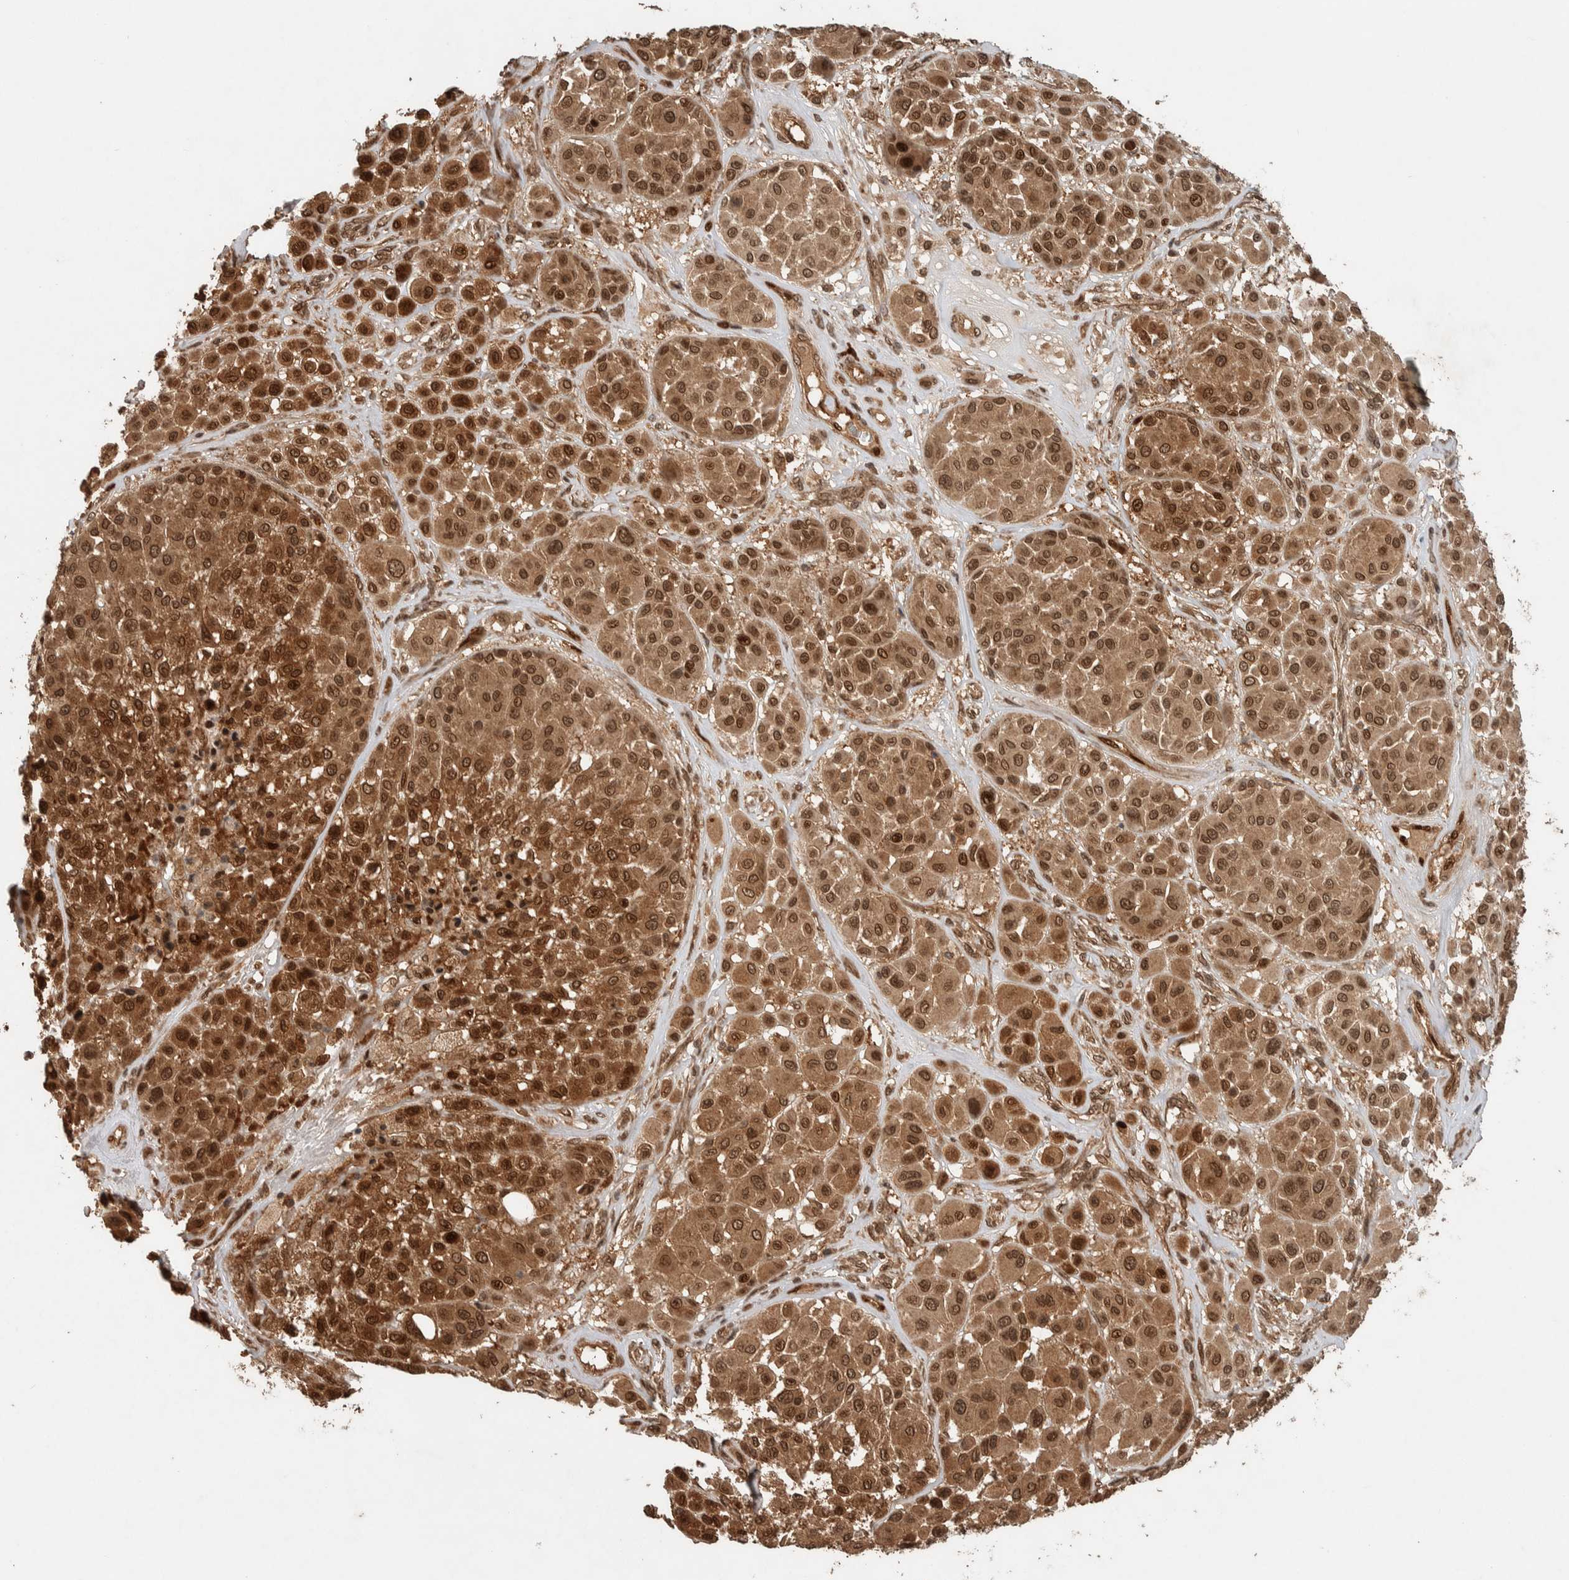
{"staining": {"intensity": "moderate", "quantity": ">75%", "location": "cytoplasmic/membranous,nuclear"}, "tissue": "melanoma", "cell_type": "Tumor cells", "image_type": "cancer", "snomed": [{"axis": "morphology", "description": "Malignant melanoma, Metastatic site"}, {"axis": "topography", "description": "Soft tissue"}], "caption": "Protein staining of melanoma tissue displays moderate cytoplasmic/membranous and nuclear staining in about >75% of tumor cells.", "gene": "CNTROB", "patient": {"sex": "male", "age": 41}}